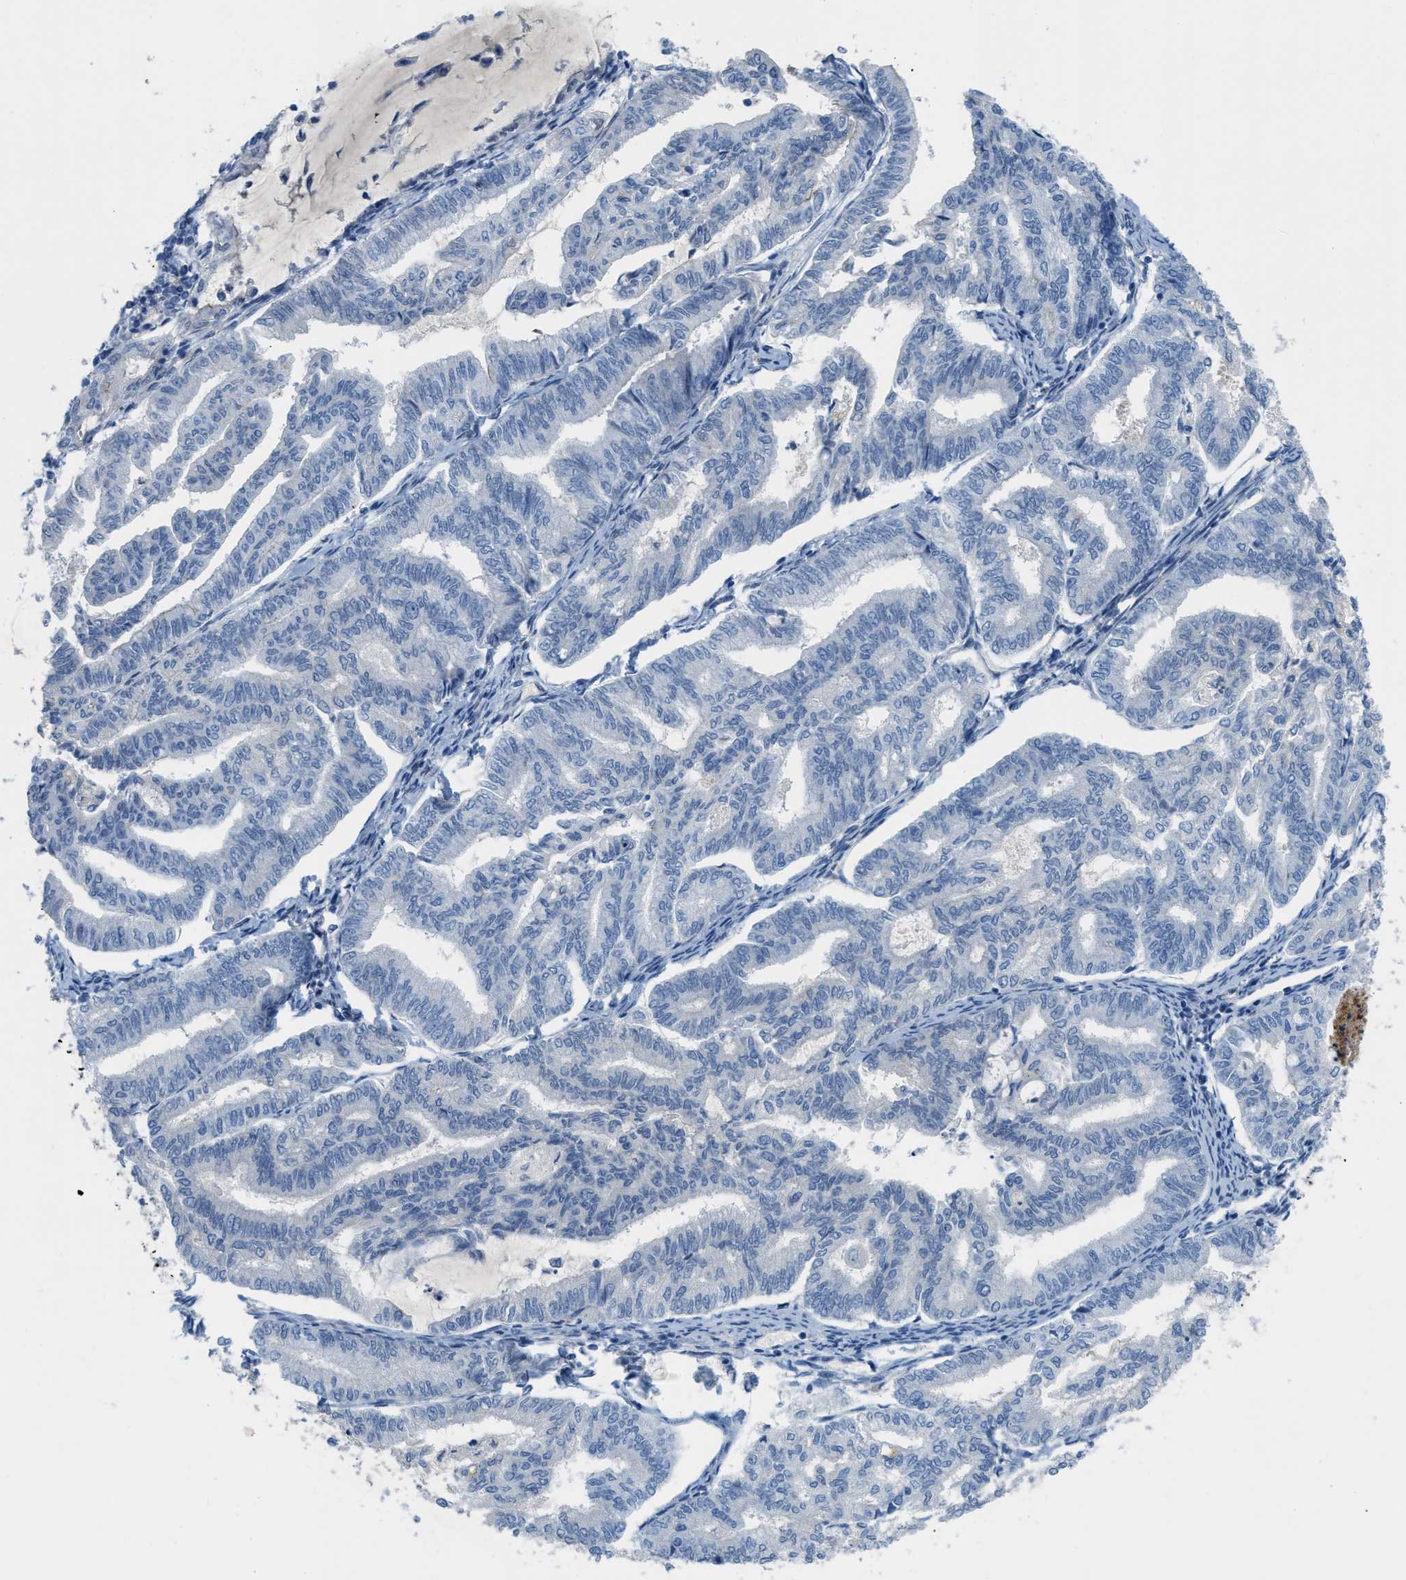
{"staining": {"intensity": "negative", "quantity": "none", "location": "none"}, "tissue": "endometrial cancer", "cell_type": "Tumor cells", "image_type": "cancer", "snomed": [{"axis": "morphology", "description": "Adenocarcinoma, NOS"}, {"axis": "topography", "description": "Endometrium"}], "caption": "This is an IHC micrograph of endometrial adenocarcinoma. There is no staining in tumor cells.", "gene": "CRB3", "patient": {"sex": "female", "age": 79}}